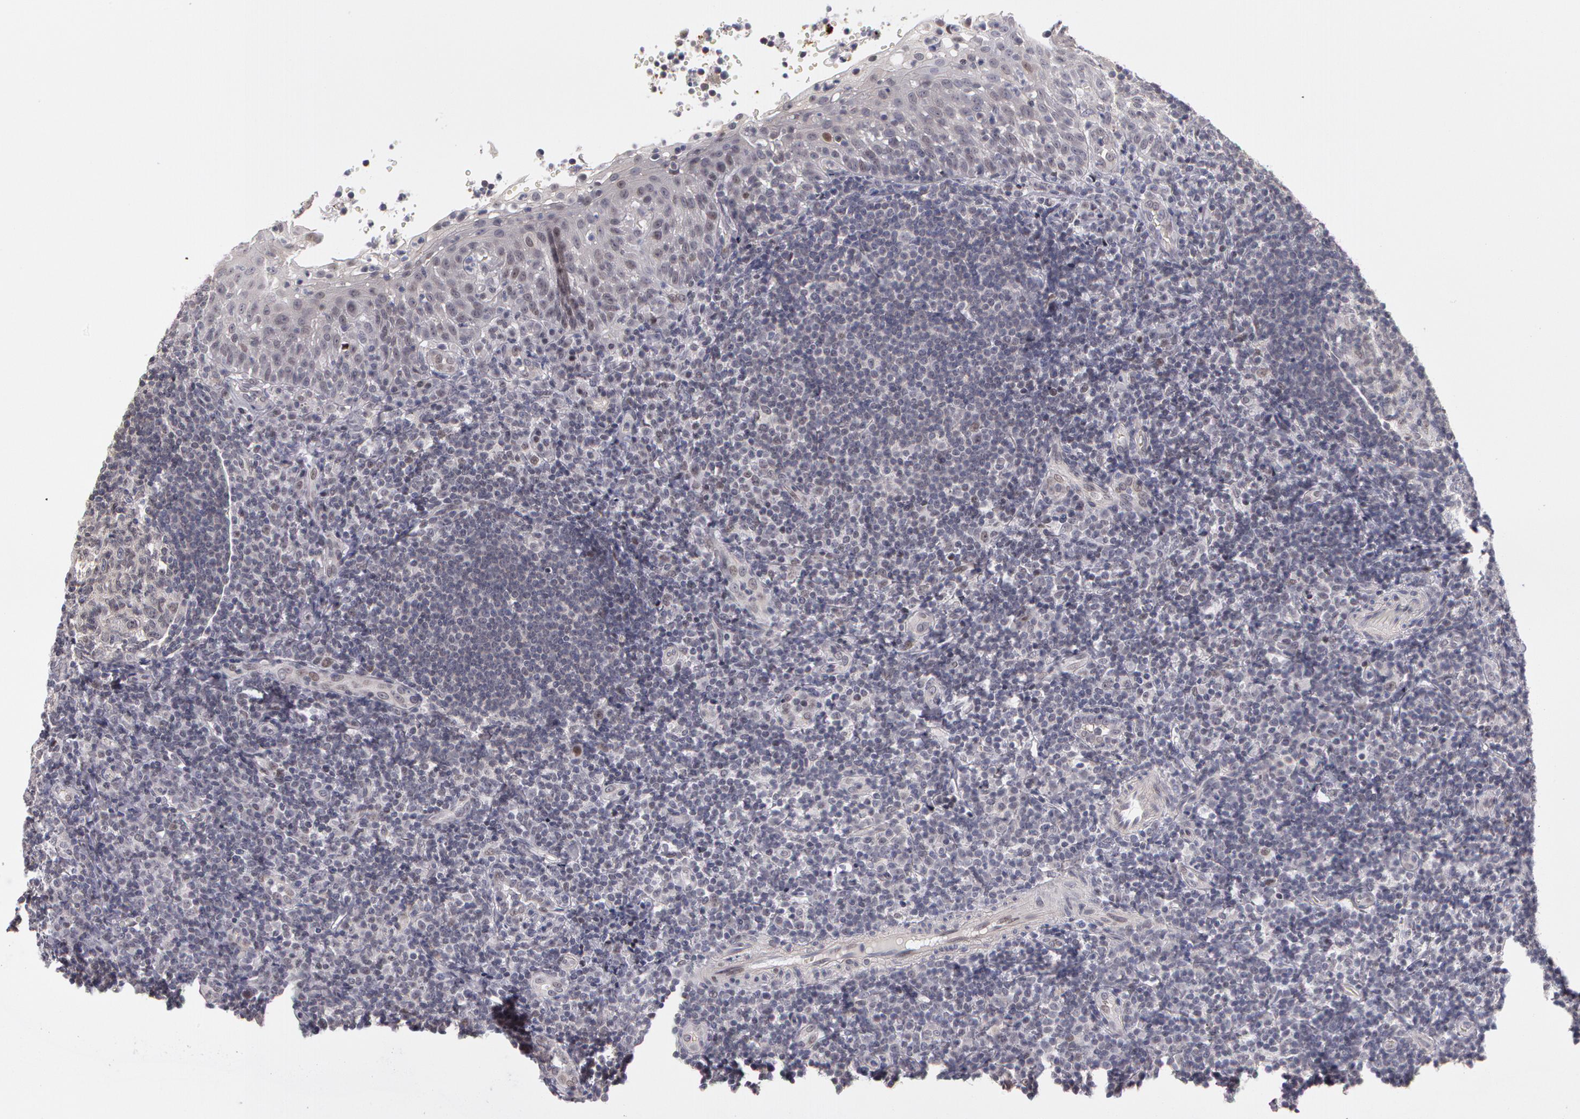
{"staining": {"intensity": "negative", "quantity": "none", "location": "none"}, "tissue": "tonsil", "cell_type": "Germinal center cells", "image_type": "normal", "snomed": [{"axis": "morphology", "description": "Normal tissue, NOS"}, {"axis": "topography", "description": "Tonsil"}], "caption": "Micrograph shows no significant protein staining in germinal center cells of benign tonsil.", "gene": "PRICKLE1", "patient": {"sex": "female", "age": 40}}